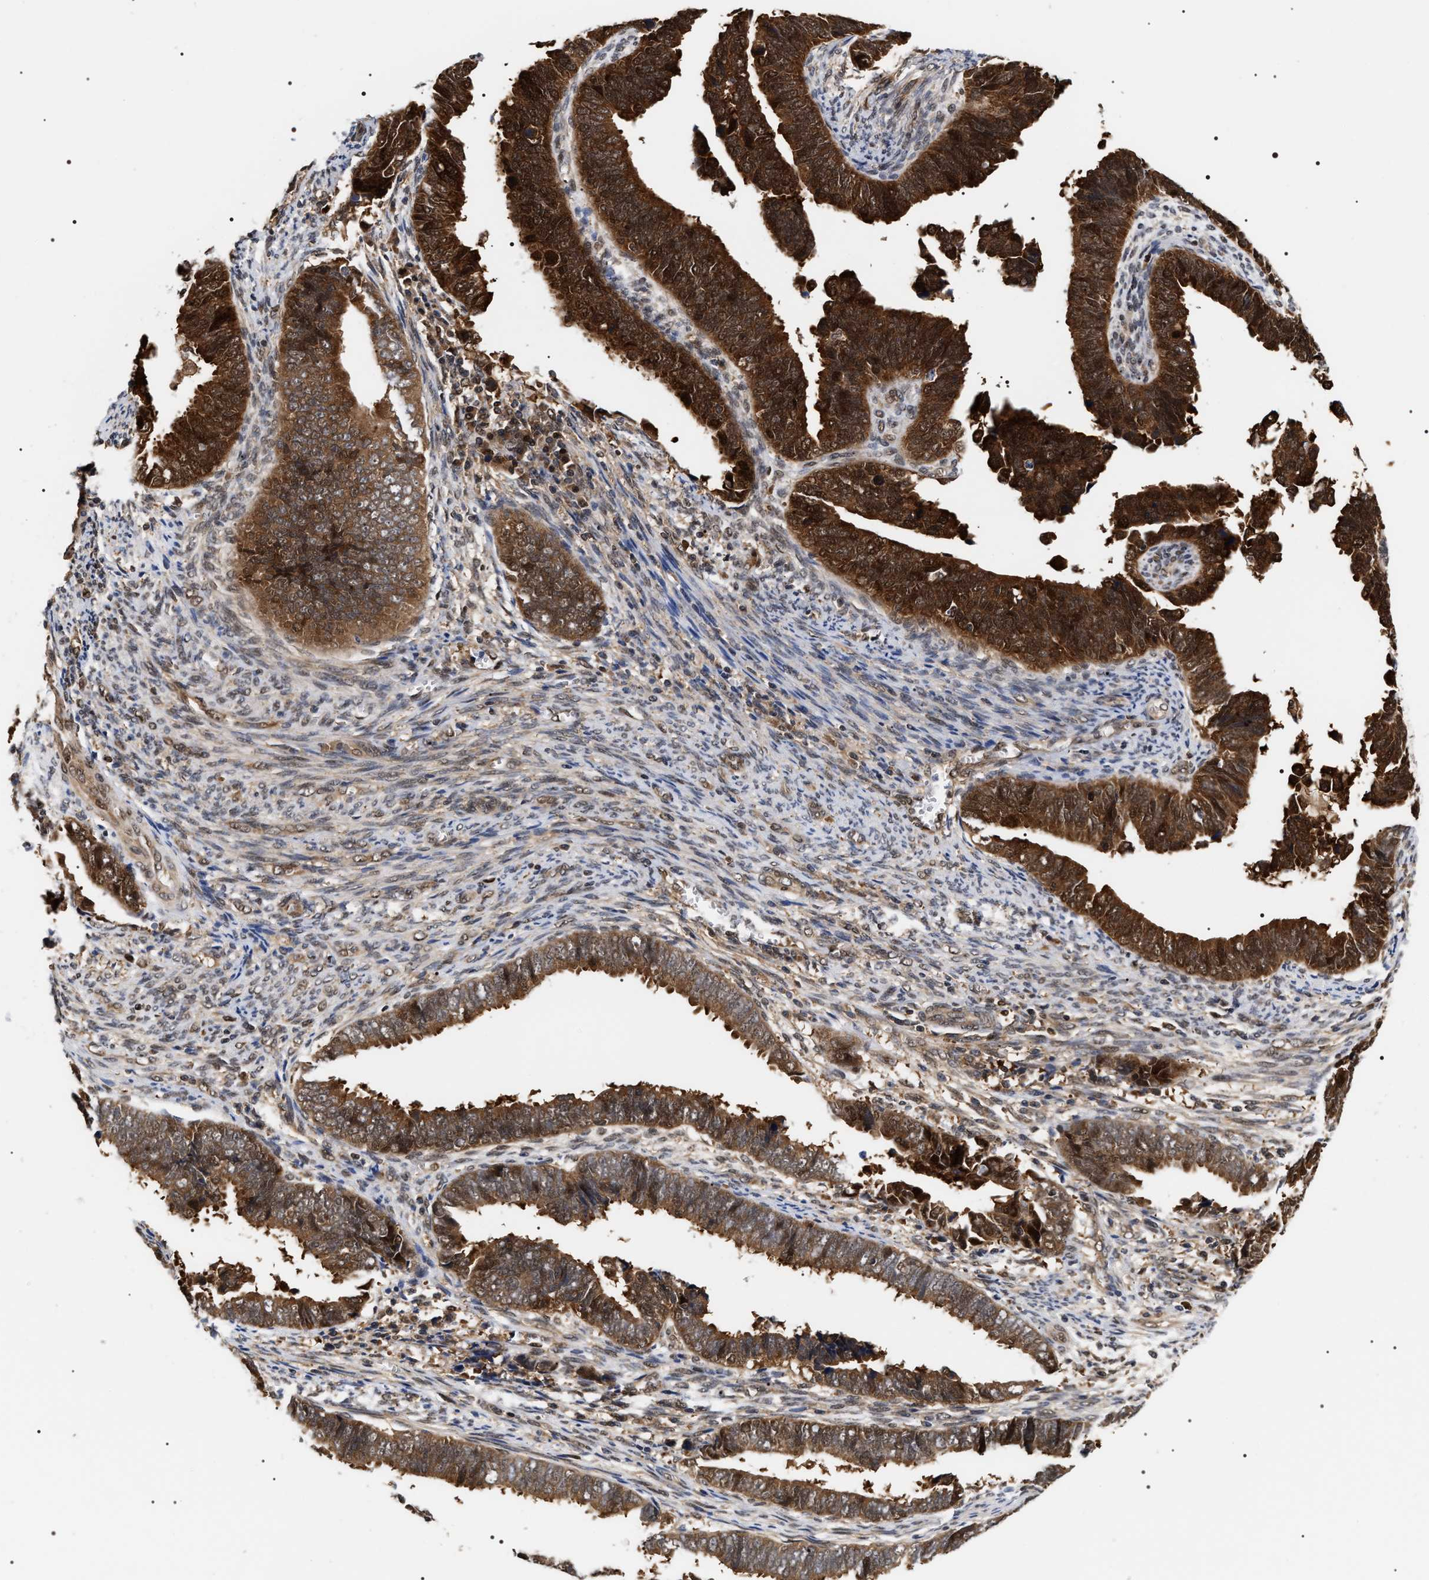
{"staining": {"intensity": "strong", "quantity": ">75%", "location": "cytoplasmic/membranous,nuclear"}, "tissue": "endometrial cancer", "cell_type": "Tumor cells", "image_type": "cancer", "snomed": [{"axis": "morphology", "description": "Adenocarcinoma, NOS"}, {"axis": "topography", "description": "Endometrium"}], "caption": "Immunohistochemical staining of endometrial cancer (adenocarcinoma) demonstrates high levels of strong cytoplasmic/membranous and nuclear protein staining in about >75% of tumor cells.", "gene": "BAG6", "patient": {"sex": "female", "age": 75}}